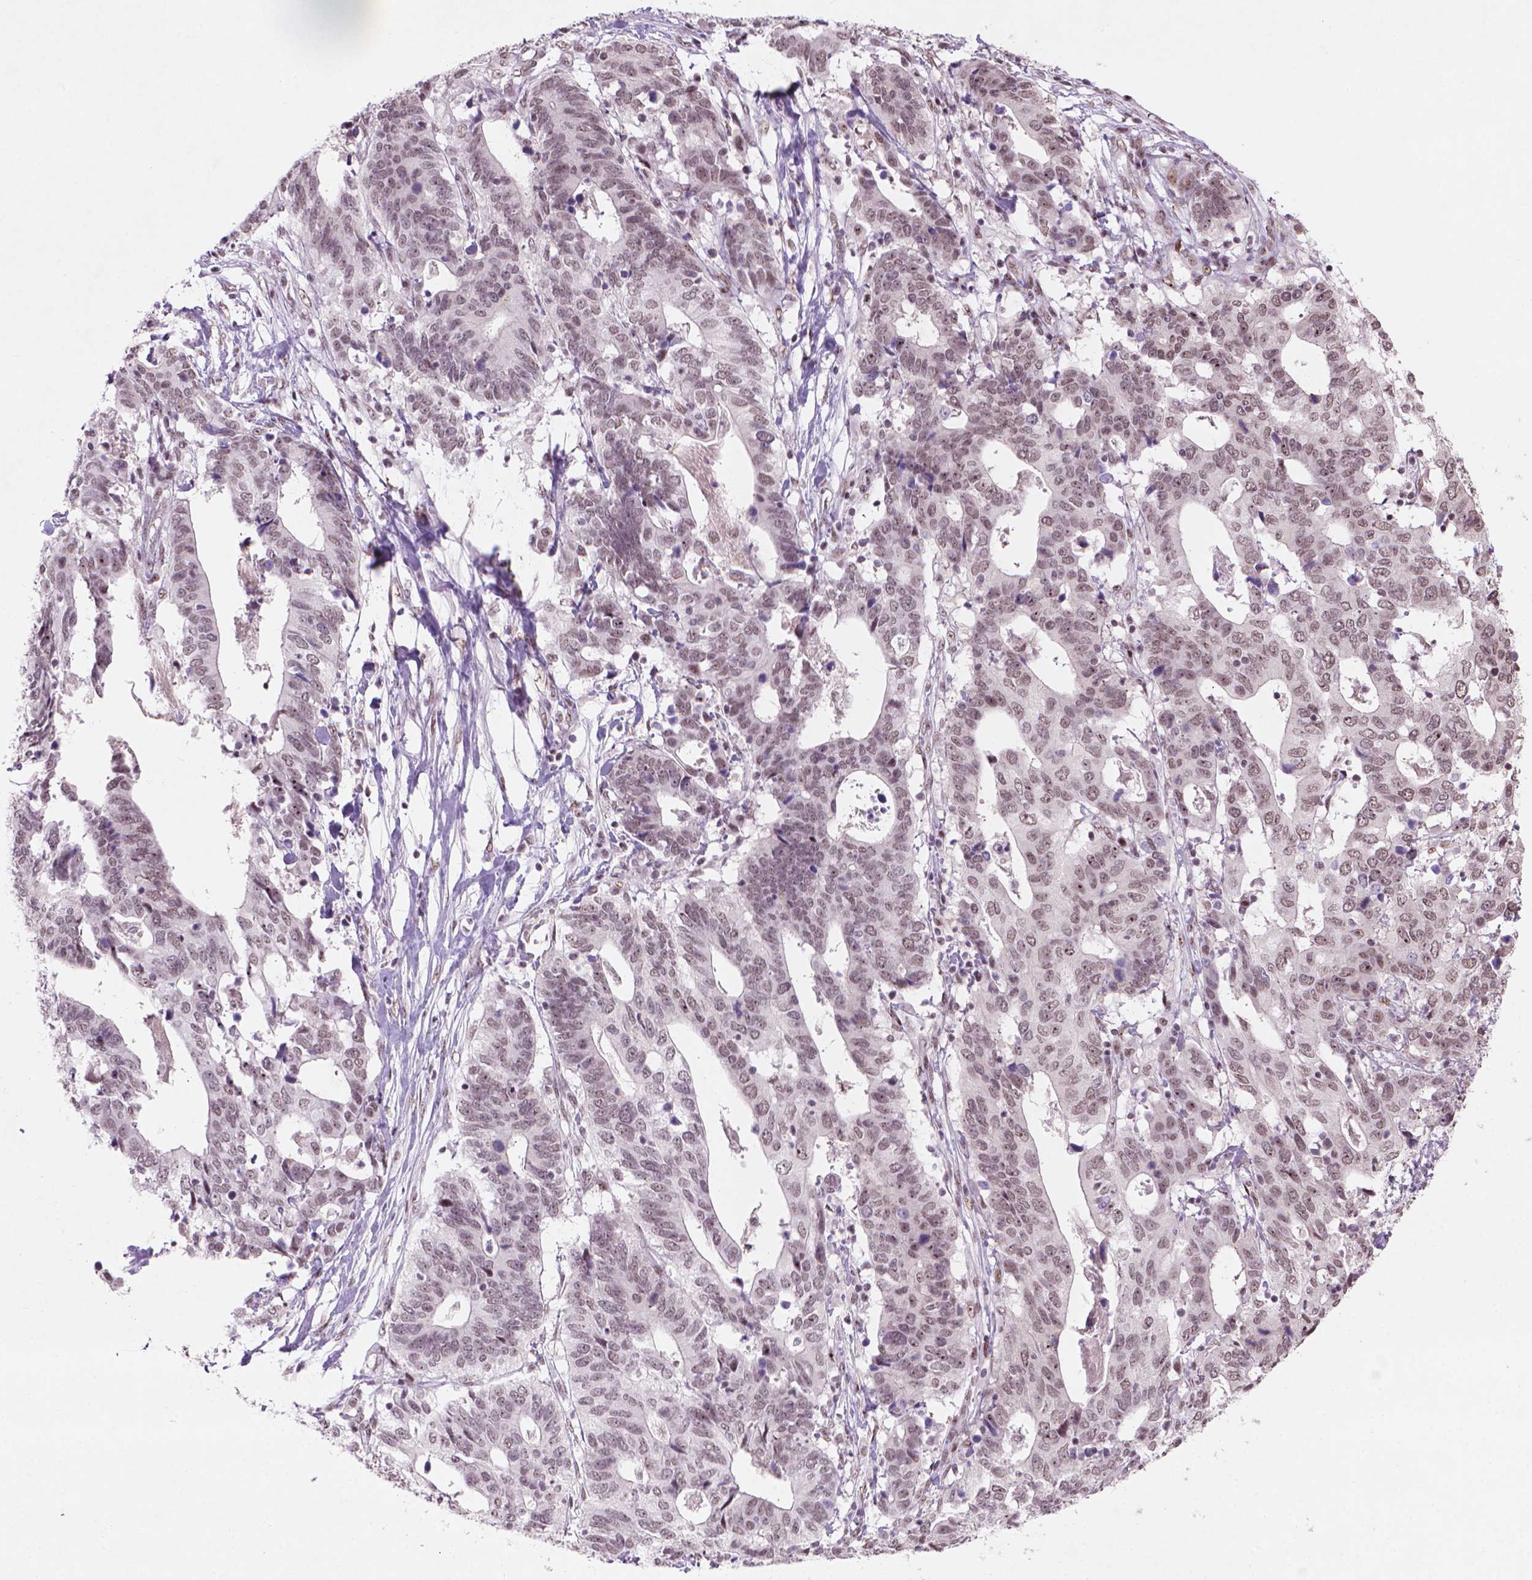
{"staining": {"intensity": "weak", "quantity": "25%-75%", "location": "nuclear"}, "tissue": "stomach cancer", "cell_type": "Tumor cells", "image_type": "cancer", "snomed": [{"axis": "morphology", "description": "Adenocarcinoma, NOS"}, {"axis": "topography", "description": "Stomach, upper"}], "caption": "Immunohistochemistry (DAB (3,3'-diaminobenzidine)) staining of human stomach adenocarcinoma exhibits weak nuclear protein expression in about 25%-75% of tumor cells.", "gene": "HES7", "patient": {"sex": "female", "age": 67}}